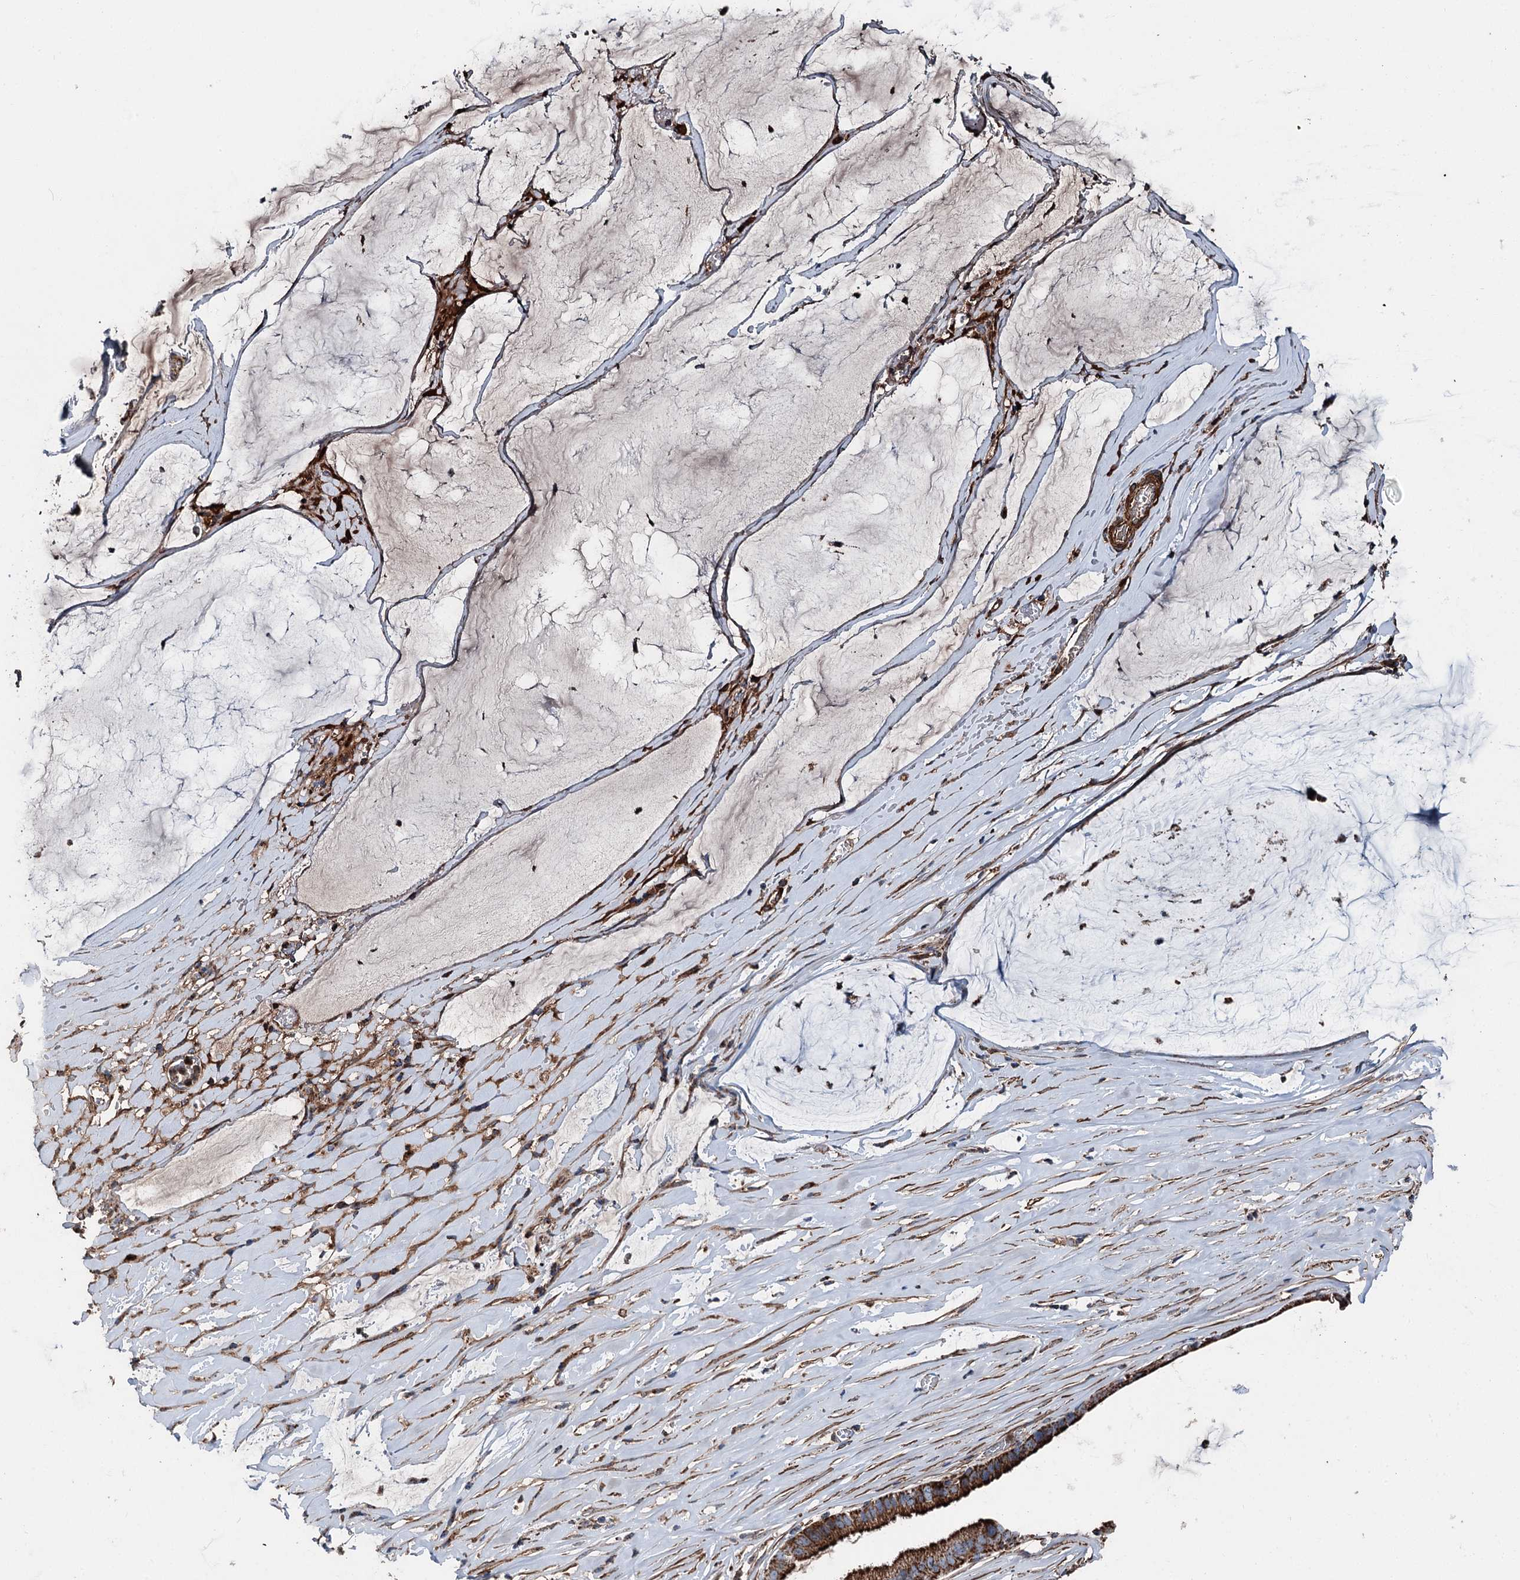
{"staining": {"intensity": "strong", "quantity": ">75%", "location": "cytoplasmic/membranous"}, "tissue": "ovarian cancer", "cell_type": "Tumor cells", "image_type": "cancer", "snomed": [{"axis": "morphology", "description": "Cystadenocarcinoma, mucinous, NOS"}, {"axis": "topography", "description": "Ovary"}], "caption": "Human mucinous cystadenocarcinoma (ovarian) stained for a protein (brown) reveals strong cytoplasmic/membranous positive staining in approximately >75% of tumor cells.", "gene": "DDIAS", "patient": {"sex": "female", "age": 73}}